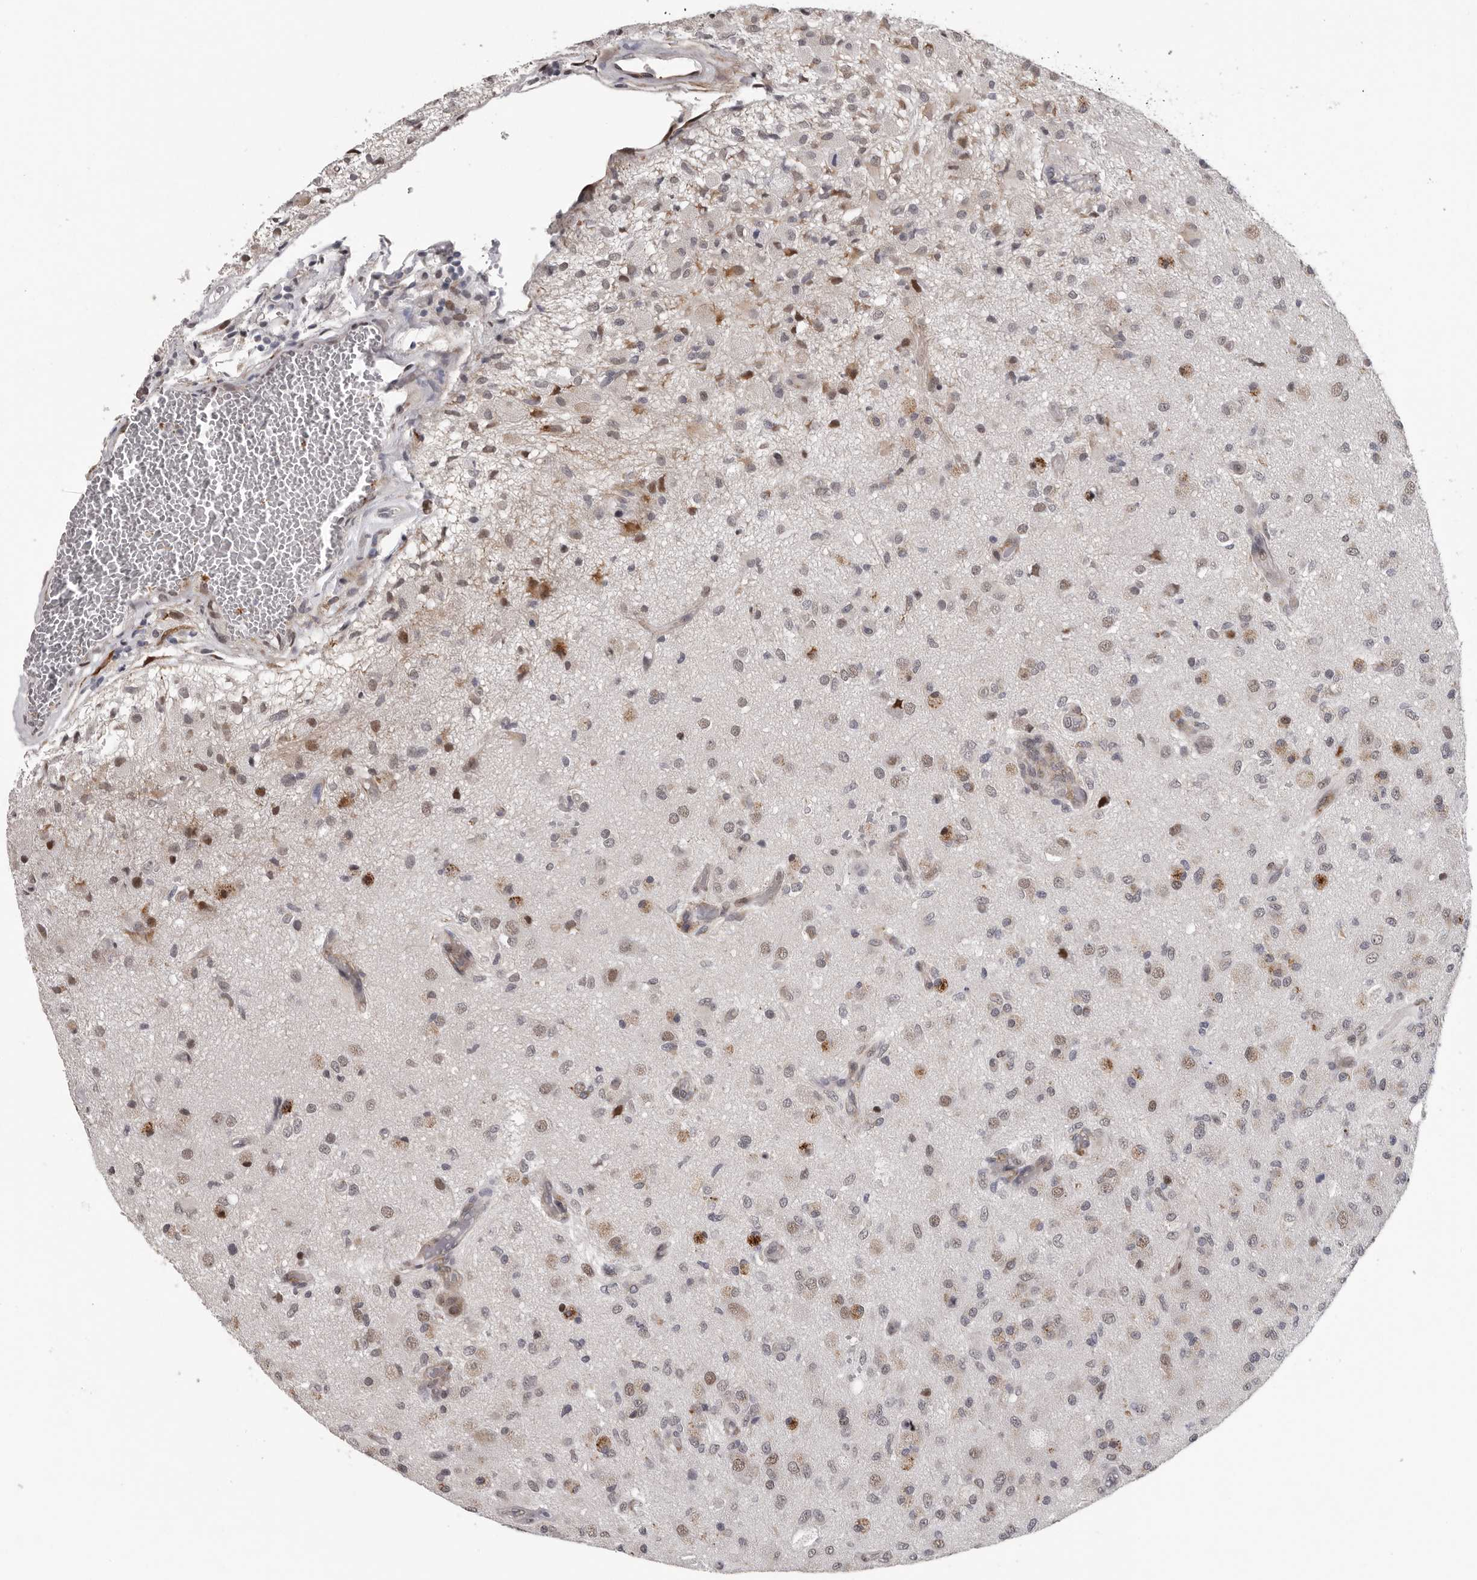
{"staining": {"intensity": "moderate", "quantity": "<25%", "location": "cytoplasmic/membranous,nuclear"}, "tissue": "glioma", "cell_type": "Tumor cells", "image_type": "cancer", "snomed": [{"axis": "morphology", "description": "Normal tissue, NOS"}, {"axis": "morphology", "description": "Glioma, malignant, High grade"}, {"axis": "topography", "description": "Cerebral cortex"}], "caption": "Protein staining exhibits moderate cytoplasmic/membranous and nuclear positivity in approximately <25% of tumor cells in high-grade glioma (malignant).", "gene": "RALGPS2", "patient": {"sex": "male", "age": 77}}